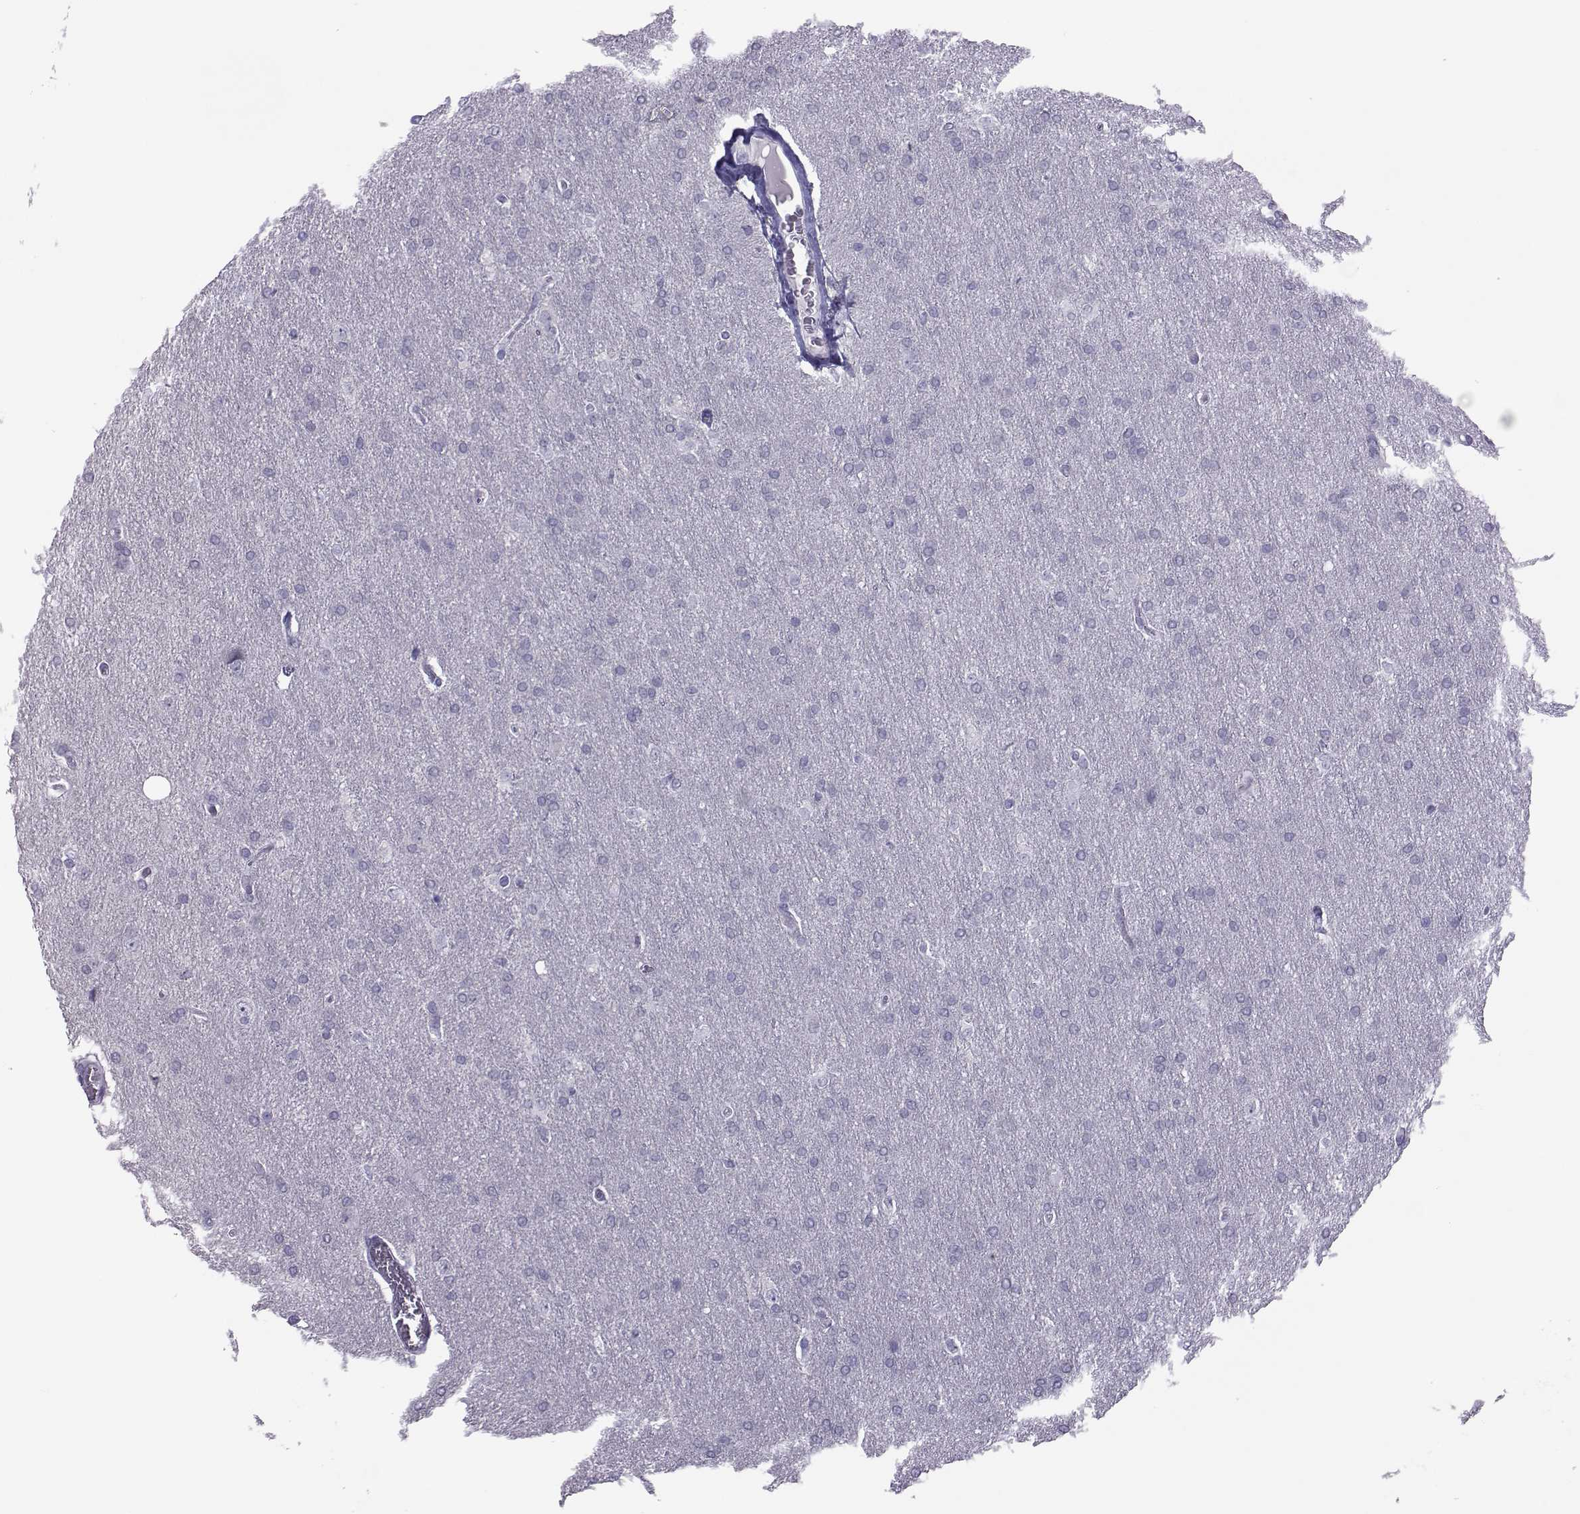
{"staining": {"intensity": "negative", "quantity": "none", "location": "none"}, "tissue": "glioma", "cell_type": "Tumor cells", "image_type": "cancer", "snomed": [{"axis": "morphology", "description": "Glioma, malignant, Low grade"}, {"axis": "topography", "description": "Brain"}], "caption": "Tumor cells show no significant staining in malignant glioma (low-grade).", "gene": "TRPM7", "patient": {"sex": "female", "age": 32}}